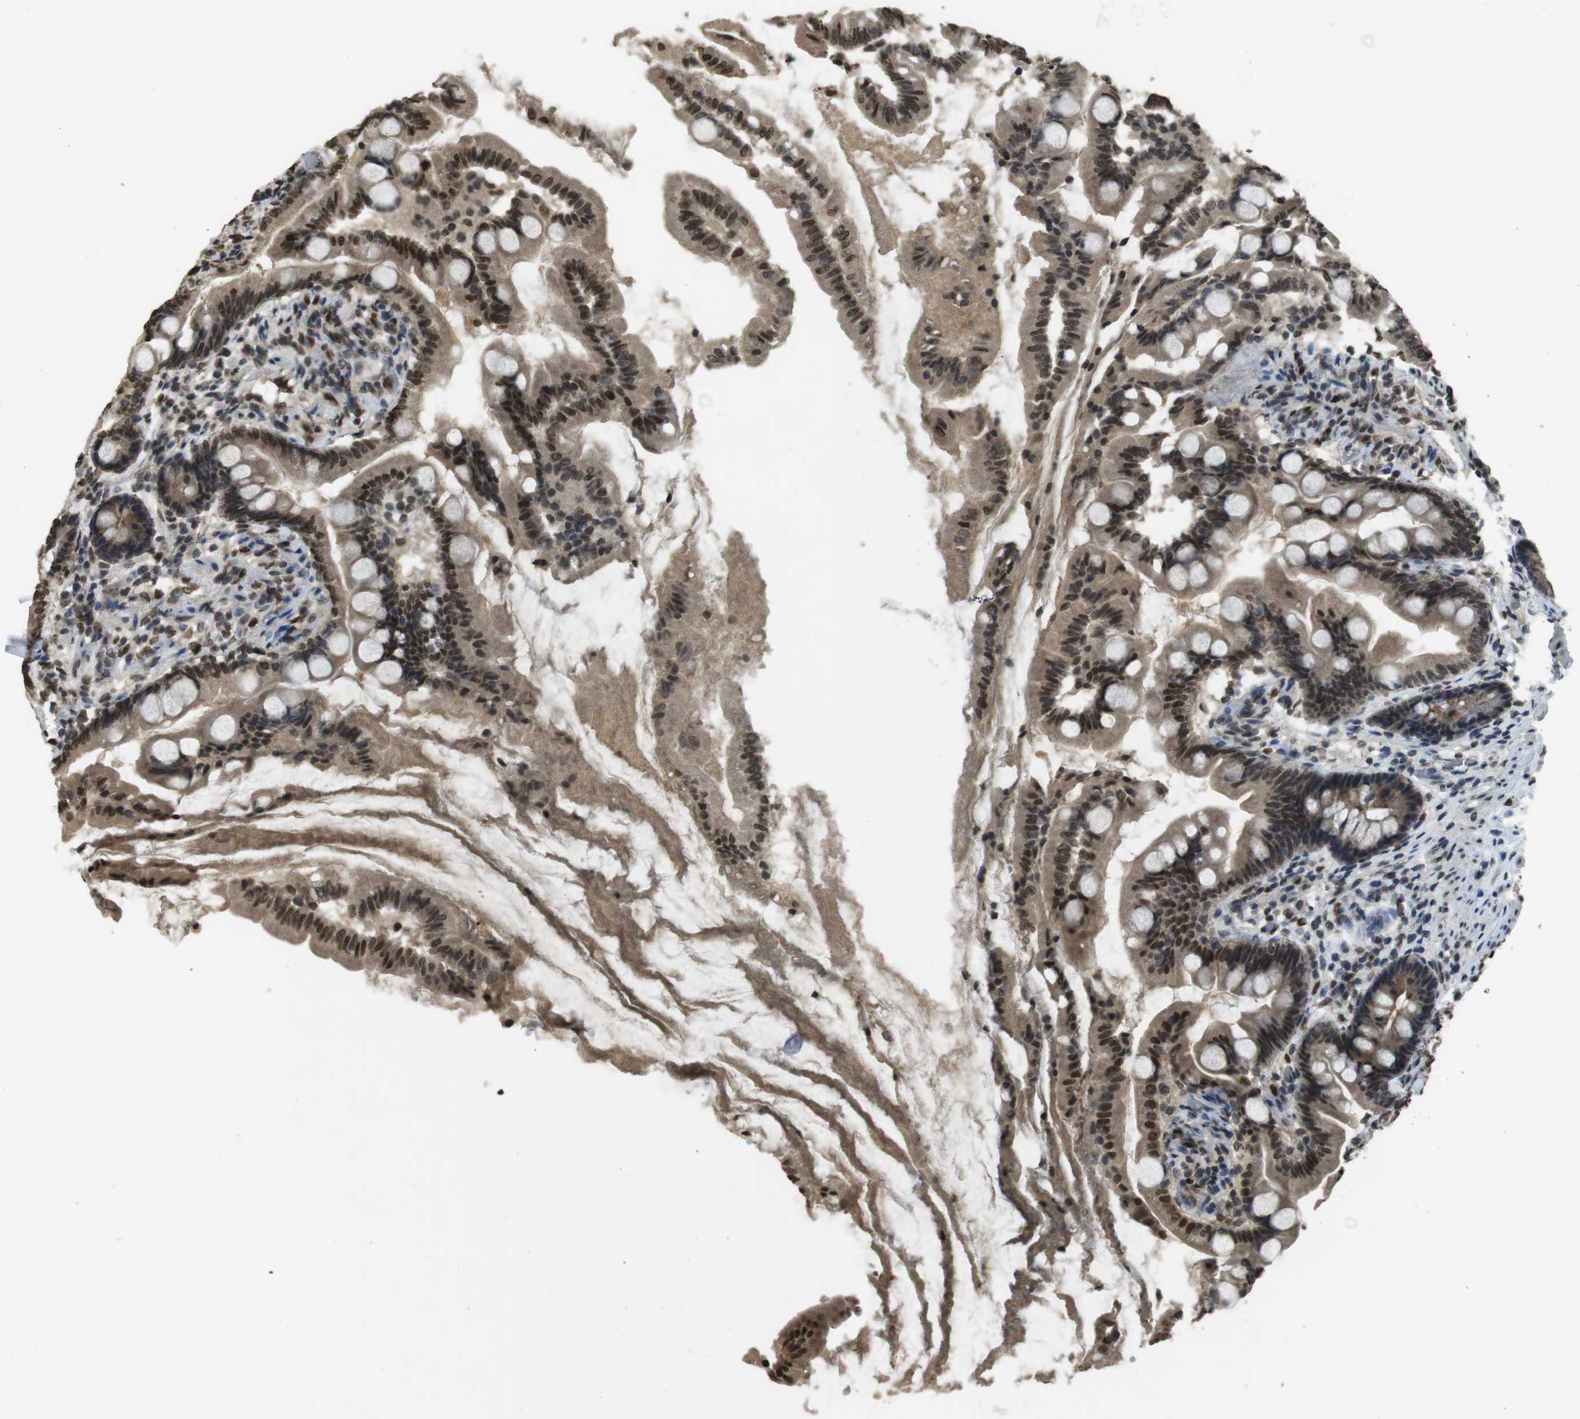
{"staining": {"intensity": "strong", "quantity": ">75%", "location": "cytoplasmic/membranous,nuclear"}, "tissue": "small intestine", "cell_type": "Glandular cells", "image_type": "normal", "snomed": [{"axis": "morphology", "description": "Normal tissue, NOS"}, {"axis": "topography", "description": "Small intestine"}], "caption": "A high-resolution micrograph shows immunohistochemistry (IHC) staining of unremarkable small intestine, which demonstrates strong cytoplasmic/membranous,nuclear expression in about >75% of glandular cells. The staining was performed using DAB (3,3'-diaminobenzidine) to visualize the protein expression in brown, while the nuclei were stained in blue with hematoxylin (Magnification: 20x).", "gene": "MAF", "patient": {"sex": "female", "age": 56}}